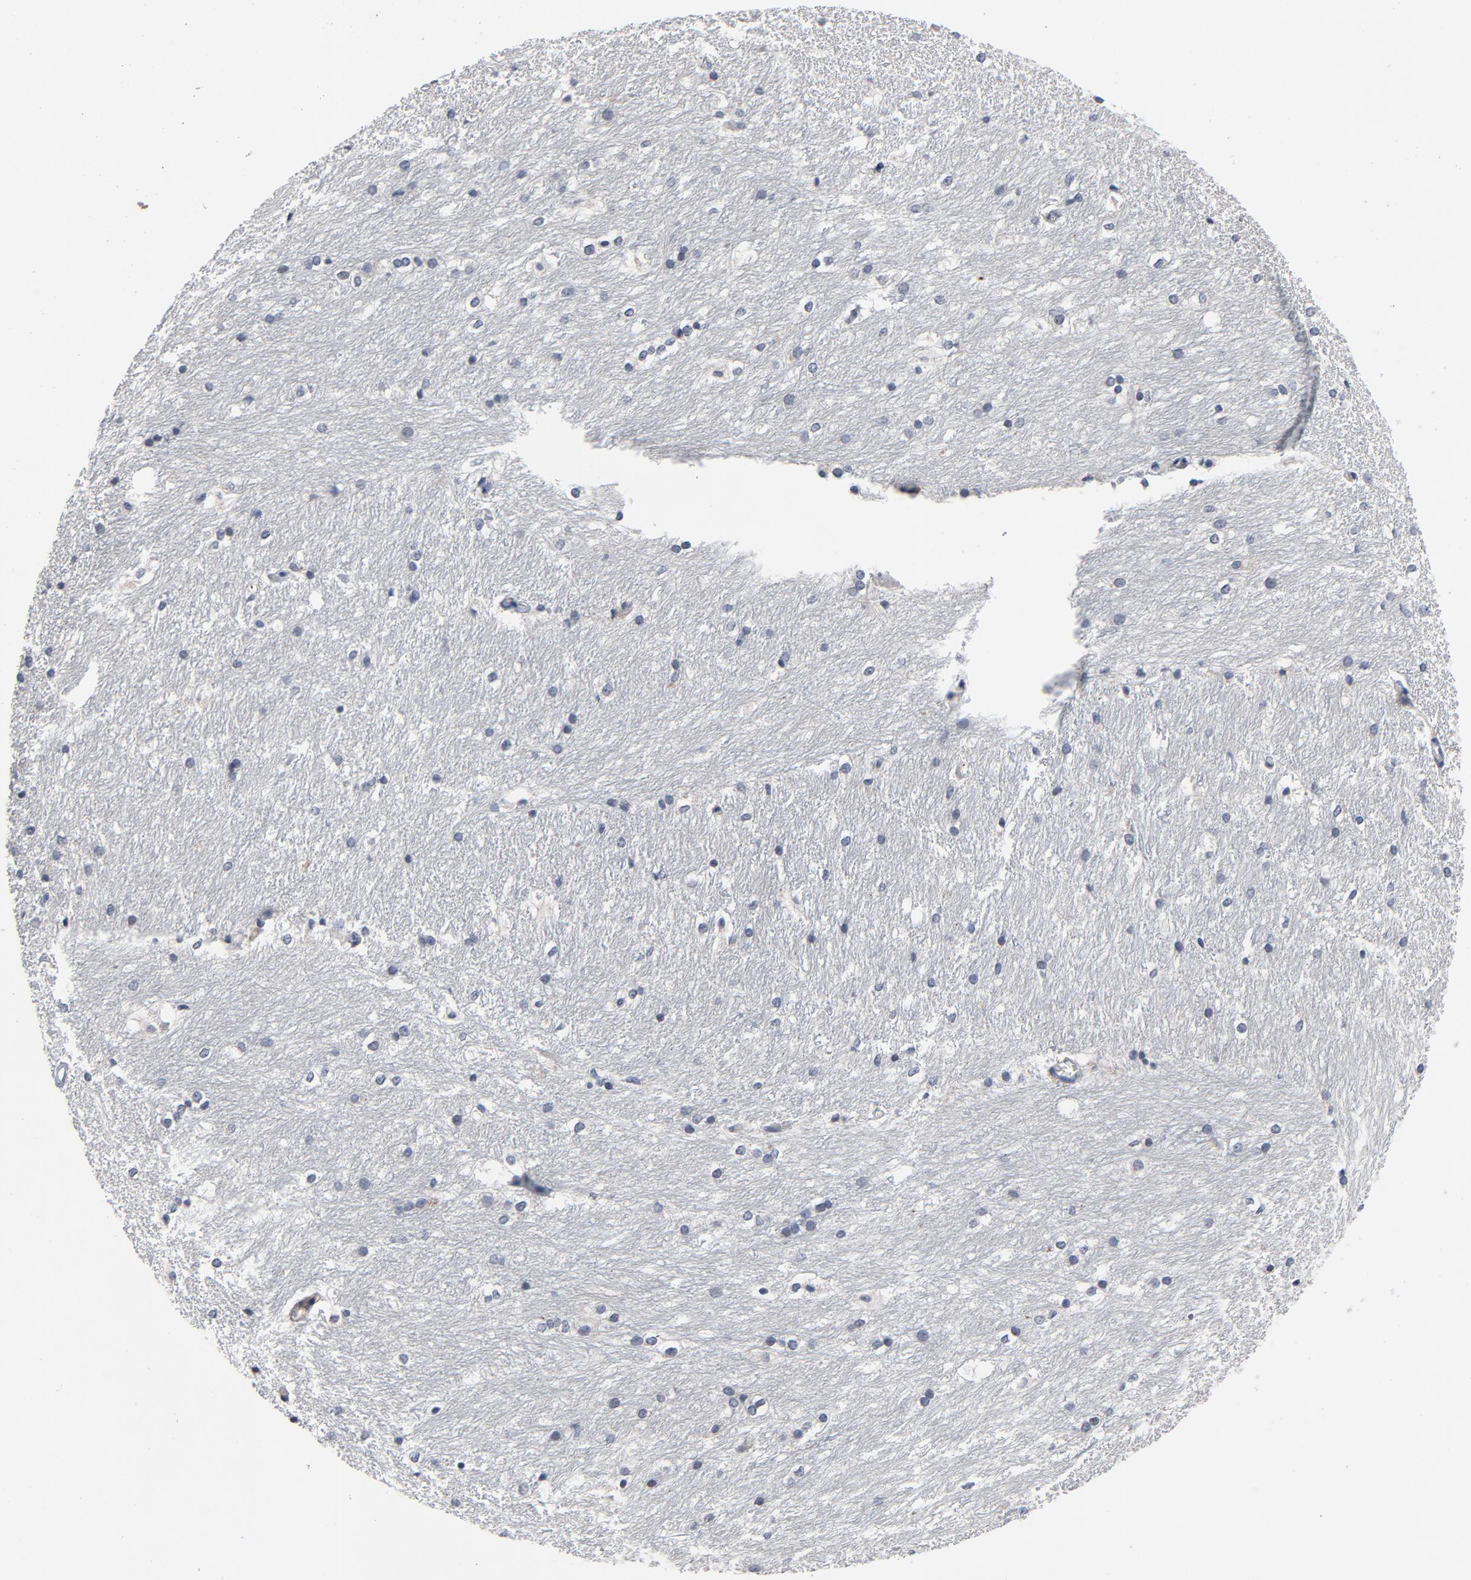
{"staining": {"intensity": "negative", "quantity": "none", "location": "none"}, "tissue": "caudate", "cell_type": "Glial cells", "image_type": "normal", "snomed": [{"axis": "morphology", "description": "Normal tissue, NOS"}, {"axis": "topography", "description": "Lateral ventricle wall"}], "caption": "Immunohistochemistry (IHC) micrograph of benign human caudate stained for a protein (brown), which demonstrates no positivity in glial cells.", "gene": "TCL1A", "patient": {"sex": "female", "age": 19}}